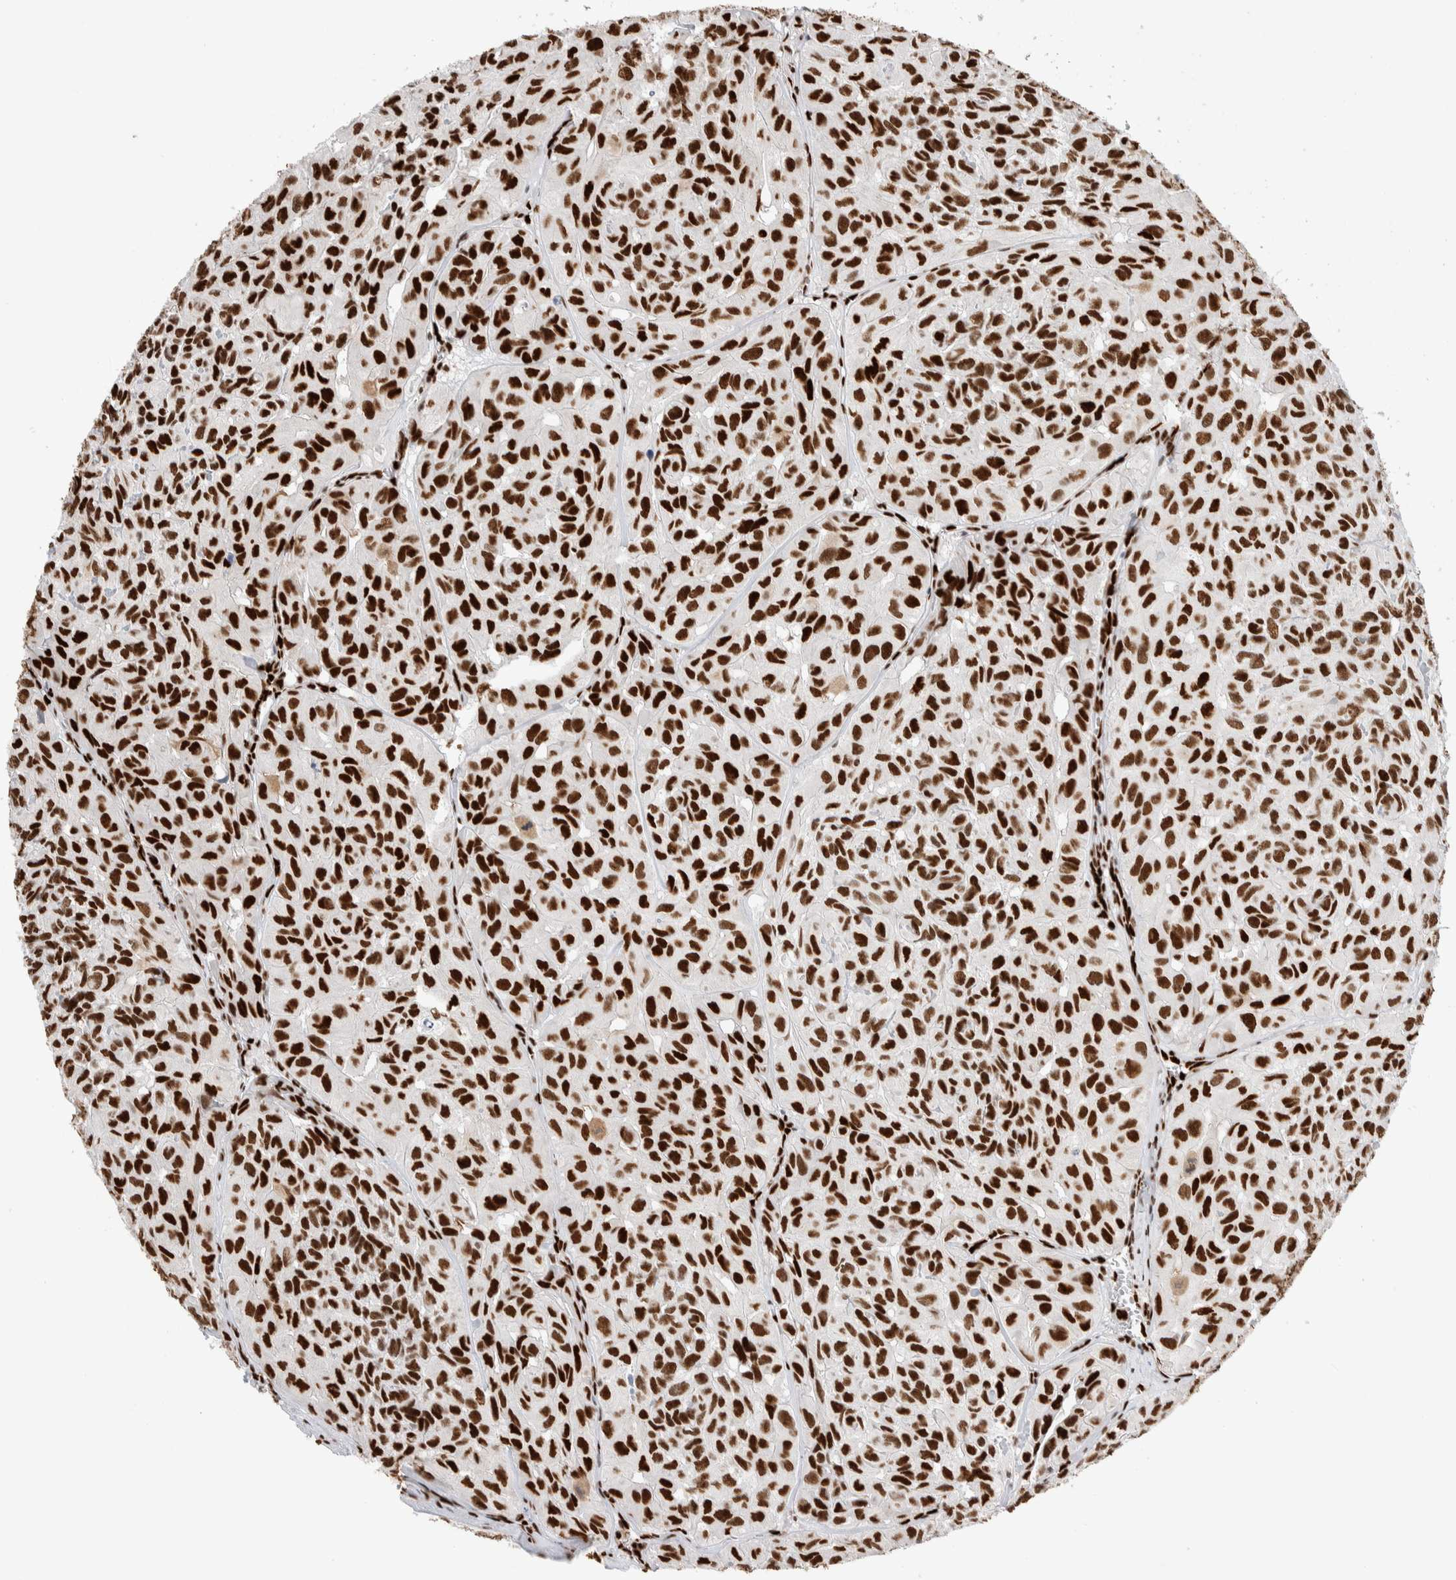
{"staining": {"intensity": "strong", "quantity": ">75%", "location": "nuclear"}, "tissue": "head and neck cancer", "cell_type": "Tumor cells", "image_type": "cancer", "snomed": [{"axis": "morphology", "description": "Adenocarcinoma, NOS"}, {"axis": "topography", "description": "Salivary gland, NOS"}, {"axis": "topography", "description": "Head-Neck"}], "caption": "Protein staining displays strong nuclear expression in about >75% of tumor cells in head and neck adenocarcinoma.", "gene": "RNASEK-C17orf49", "patient": {"sex": "female", "age": 76}}